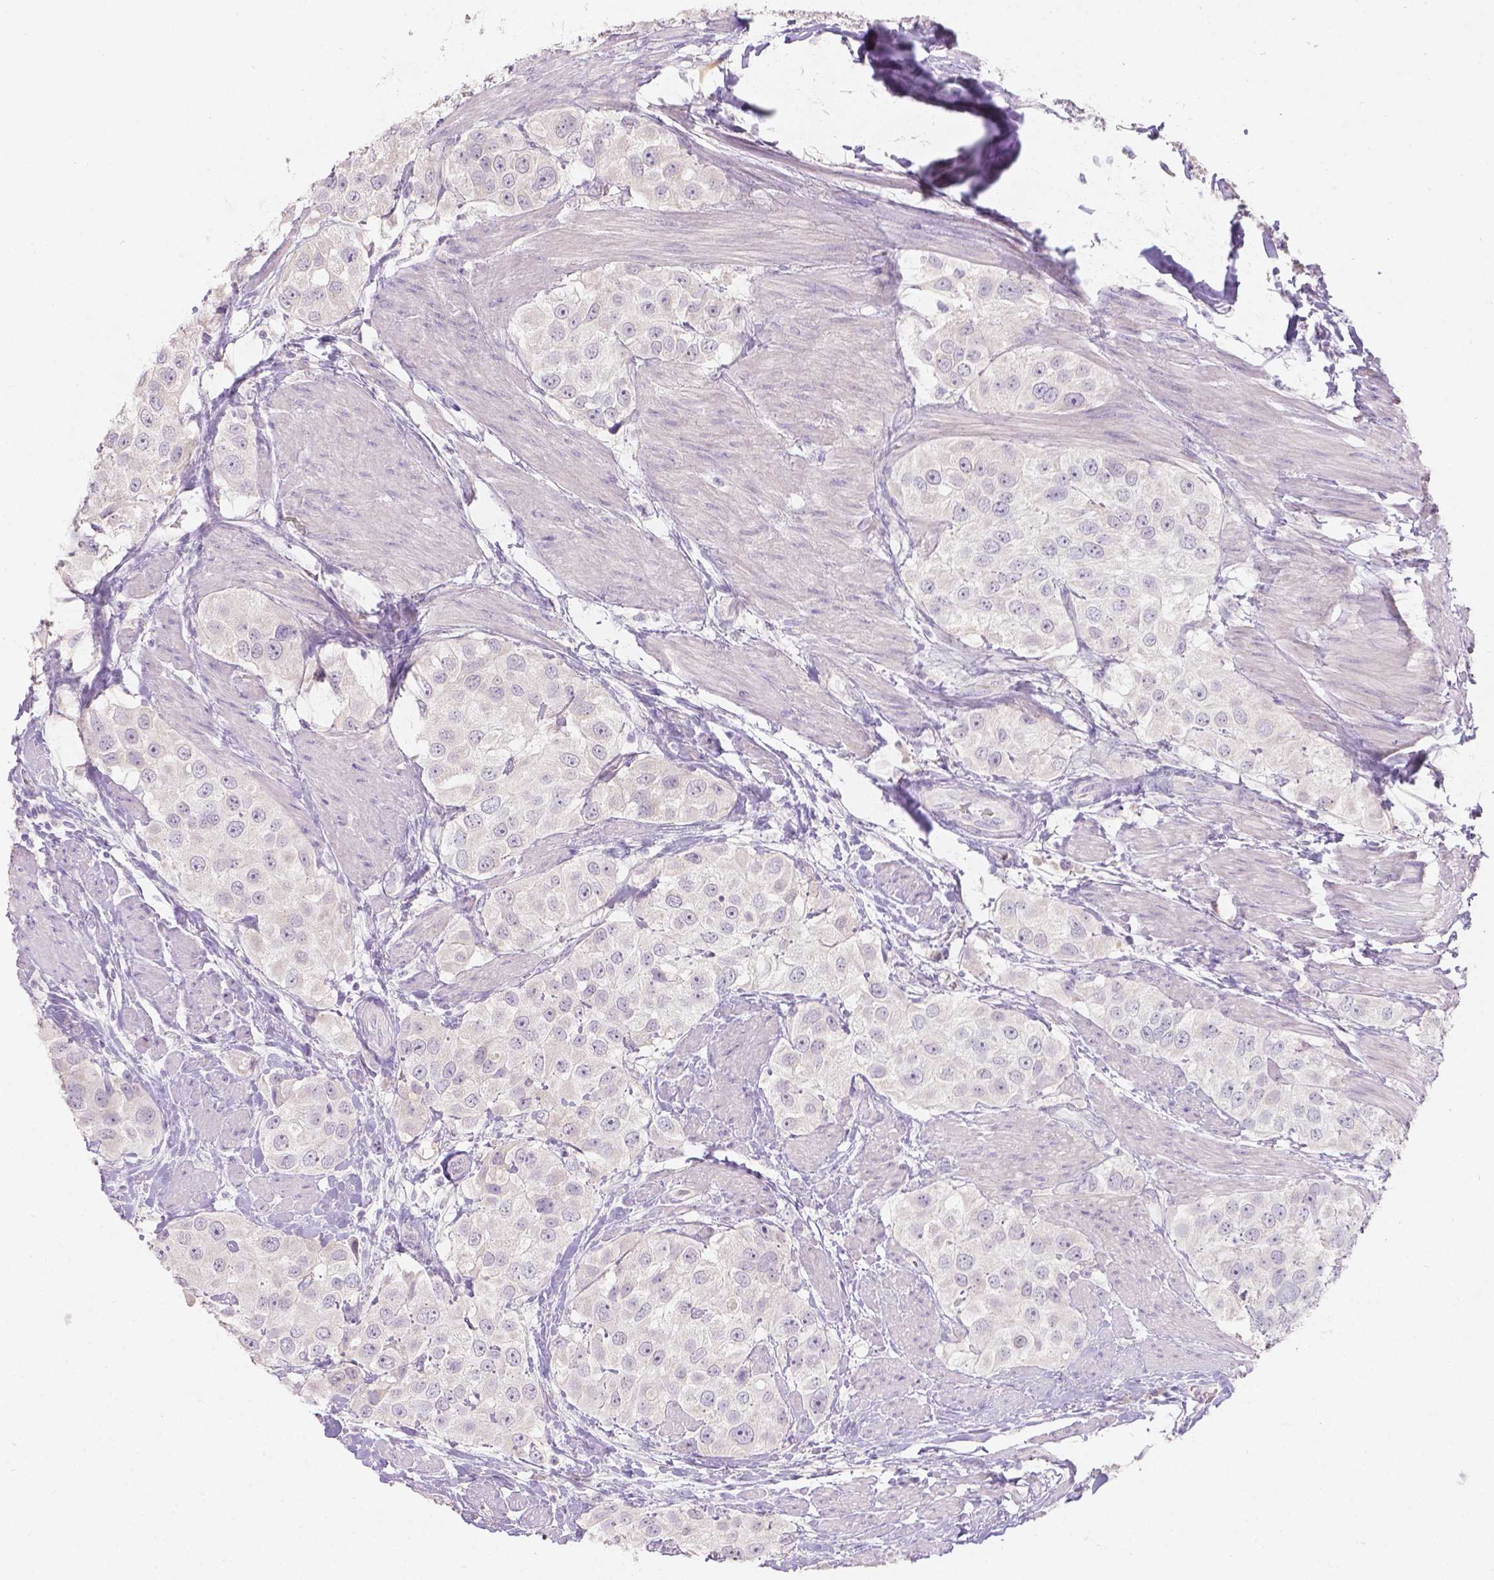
{"staining": {"intensity": "negative", "quantity": "none", "location": "none"}, "tissue": "urothelial cancer", "cell_type": "Tumor cells", "image_type": "cancer", "snomed": [{"axis": "morphology", "description": "Urothelial carcinoma, High grade"}, {"axis": "topography", "description": "Urinary bladder"}], "caption": "A histopathology image of urothelial carcinoma (high-grade) stained for a protein demonstrates no brown staining in tumor cells.", "gene": "DCAF4L1", "patient": {"sex": "female", "age": 64}}